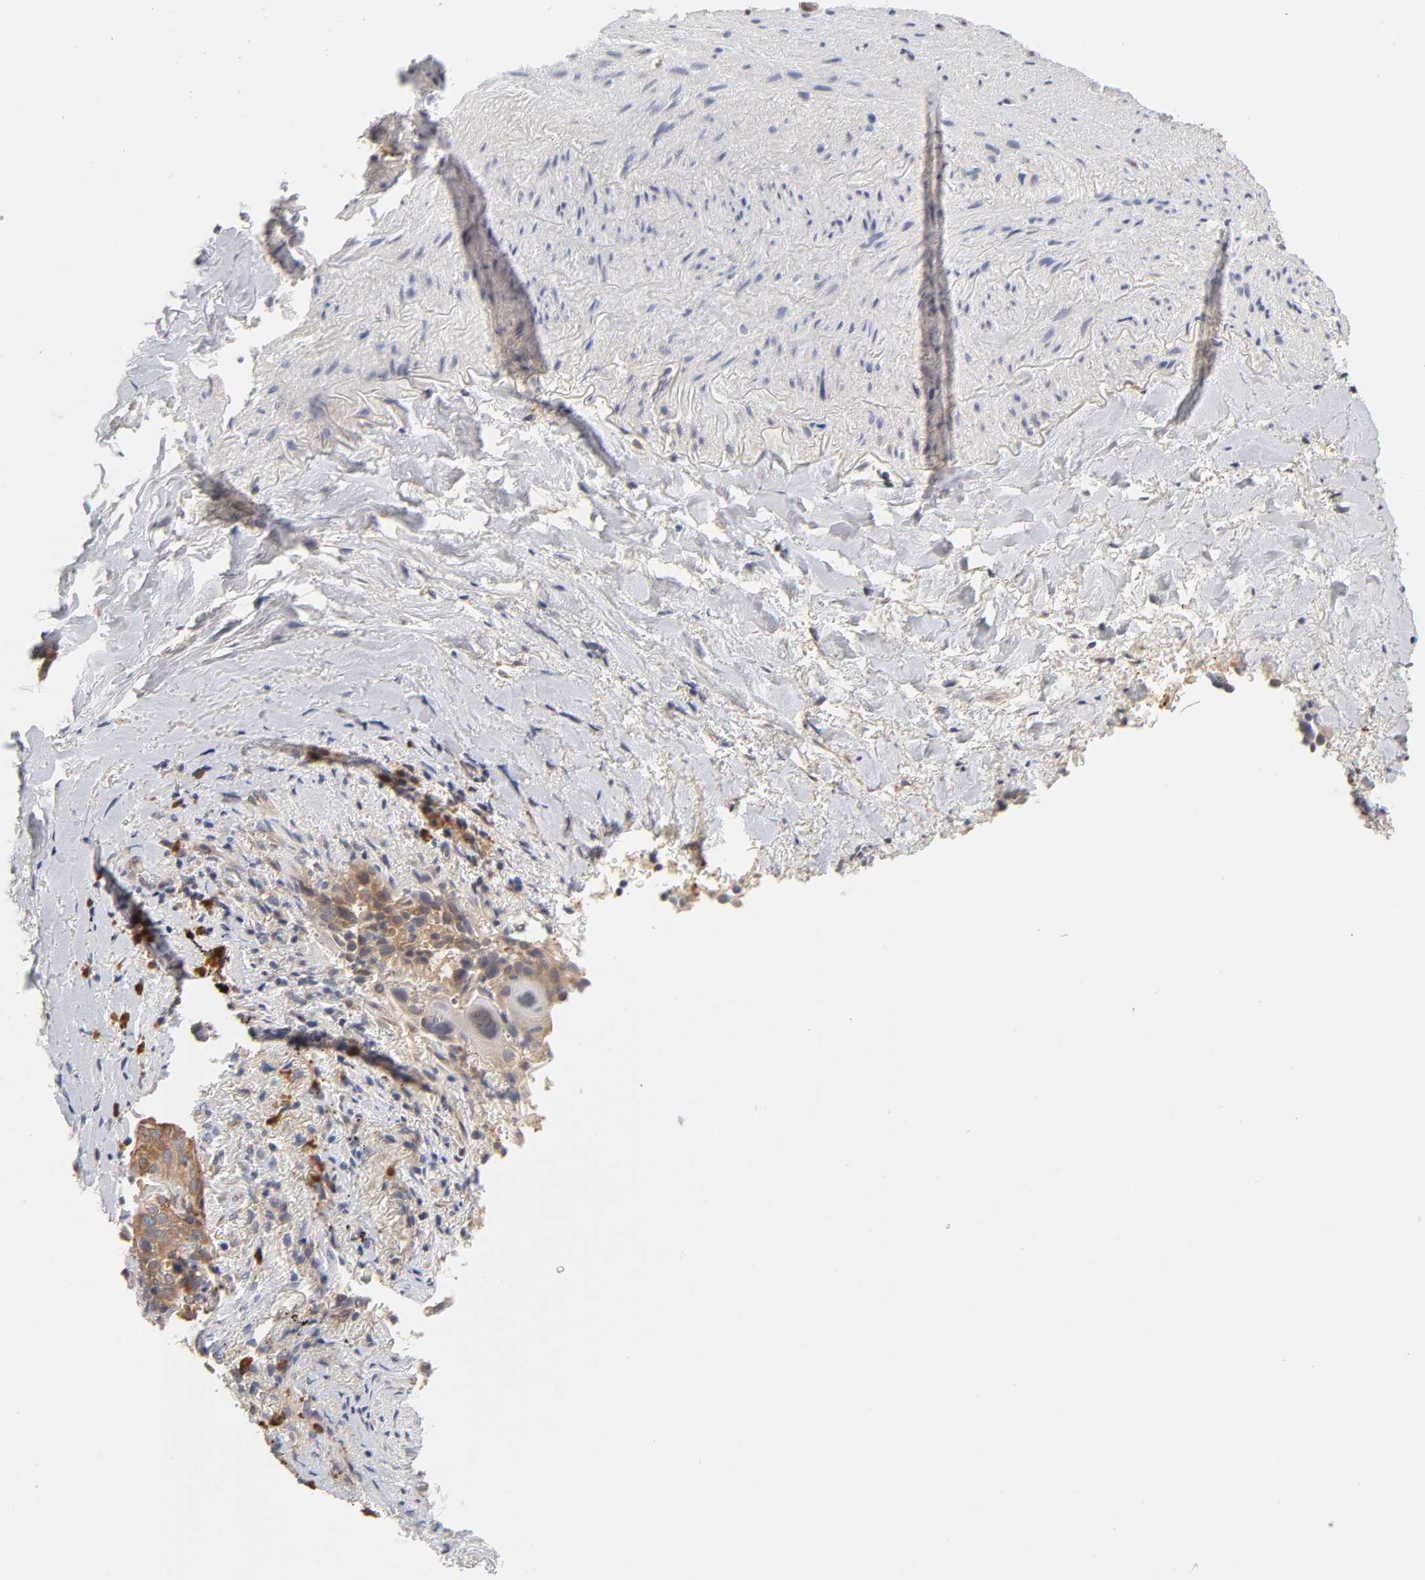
{"staining": {"intensity": "moderate", "quantity": ">75%", "location": "cytoplasmic/membranous"}, "tissue": "lung cancer", "cell_type": "Tumor cells", "image_type": "cancer", "snomed": [{"axis": "morphology", "description": "Squamous cell carcinoma, NOS"}, {"axis": "topography", "description": "Lung"}], "caption": "Immunohistochemical staining of human lung cancer displays moderate cytoplasmic/membranous protein expression in about >75% of tumor cells.", "gene": "RPS29", "patient": {"sex": "male", "age": 54}}